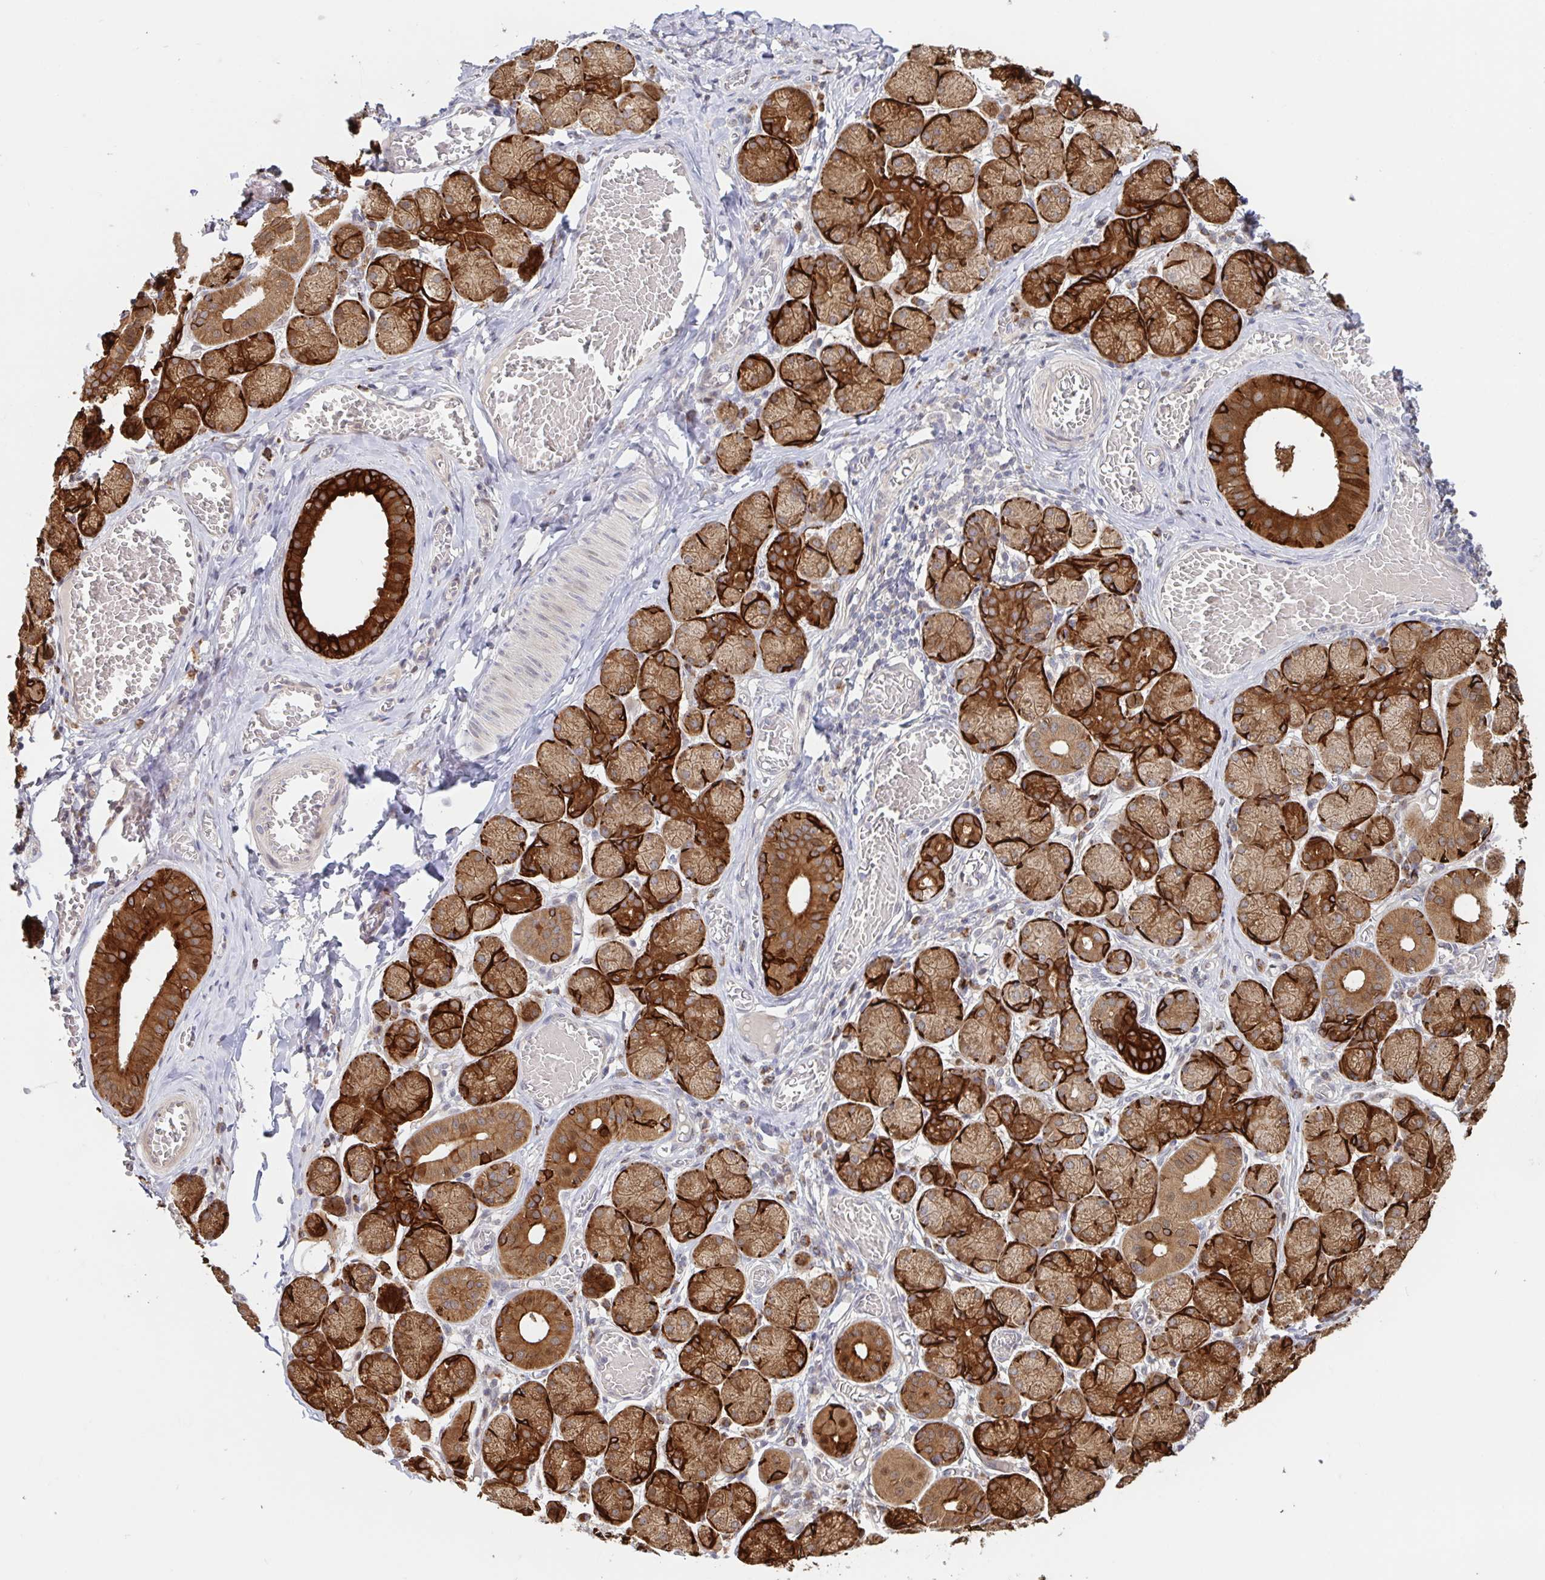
{"staining": {"intensity": "strong", "quantity": ">75%", "location": "cytoplasmic/membranous"}, "tissue": "salivary gland", "cell_type": "Glandular cells", "image_type": "normal", "snomed": [{"axis": "morphology", "description": "Normal tissue, NOS"}, {"axis": "topography", "description": "Salivary gland"}], "caption": "Immunohistochemical staining of normal salivary gland reveals >75% levels of strong cytoplasmic/membranous protein expression in about >75% of glandular cells. Nuclei are stained in blue.", "gene": "AACS", "patient": {"sex": "female", "age": 24}}